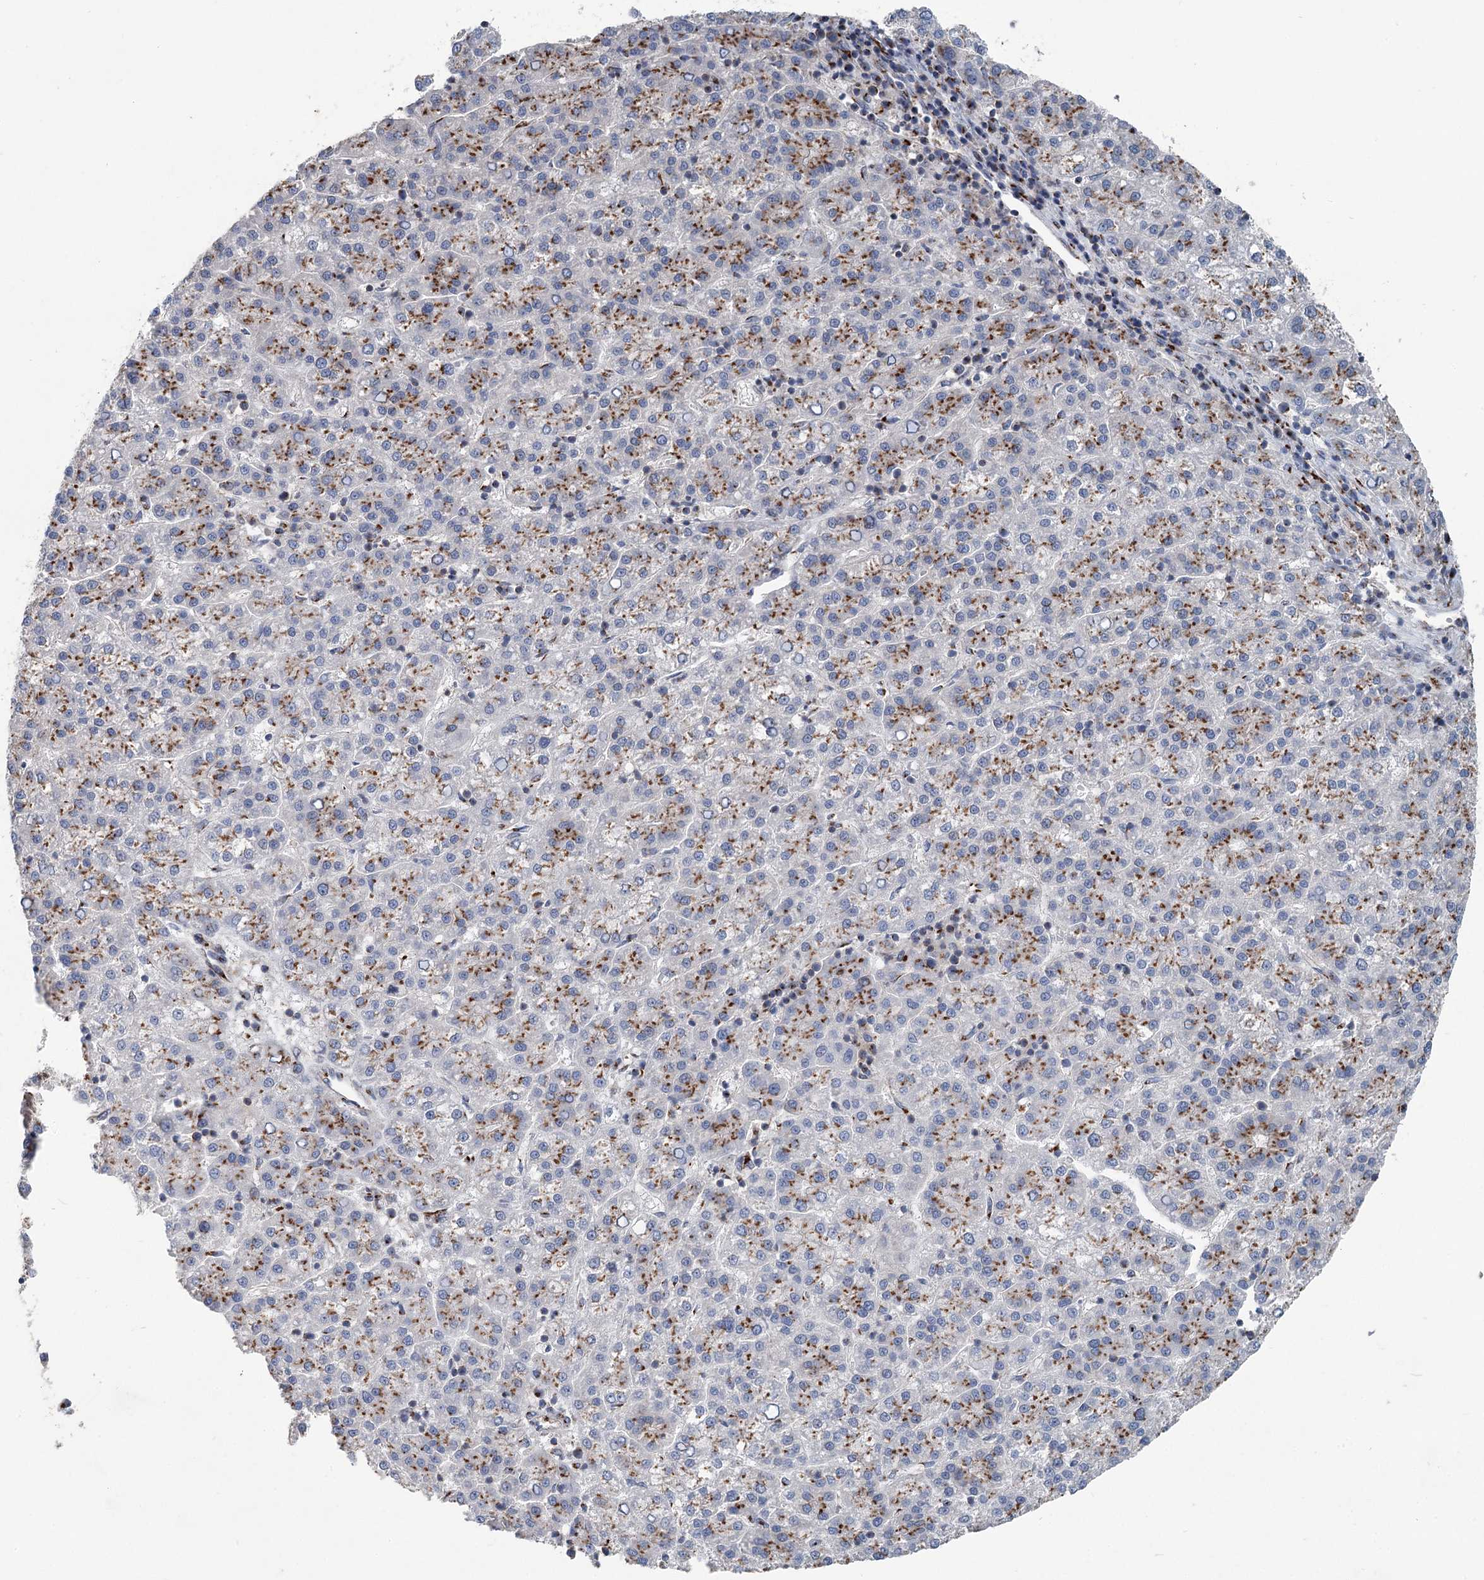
{"staining": {"intensity": "moderate", "quantity": ">75%", "location": "cytoplasmic/membranous"}, "tissue": "liver cancer", "cell_type": "Tumor cells", "image_type": "cancer", "snomed": [{"axis": "morphology", "description": "Carcinoma, Hepatocellular, NOS"}, {"axis": "topography", "description": "Liver"}], "caption": "Human liver cancer (hepatocellular carcinoma) stained with a brown dye shows moderate cytoplasmic/membranous positive expression in approximately >75% of tumor cells.", "gene": "ITIH5", "patient": {"sex": "female", "age": 58}}